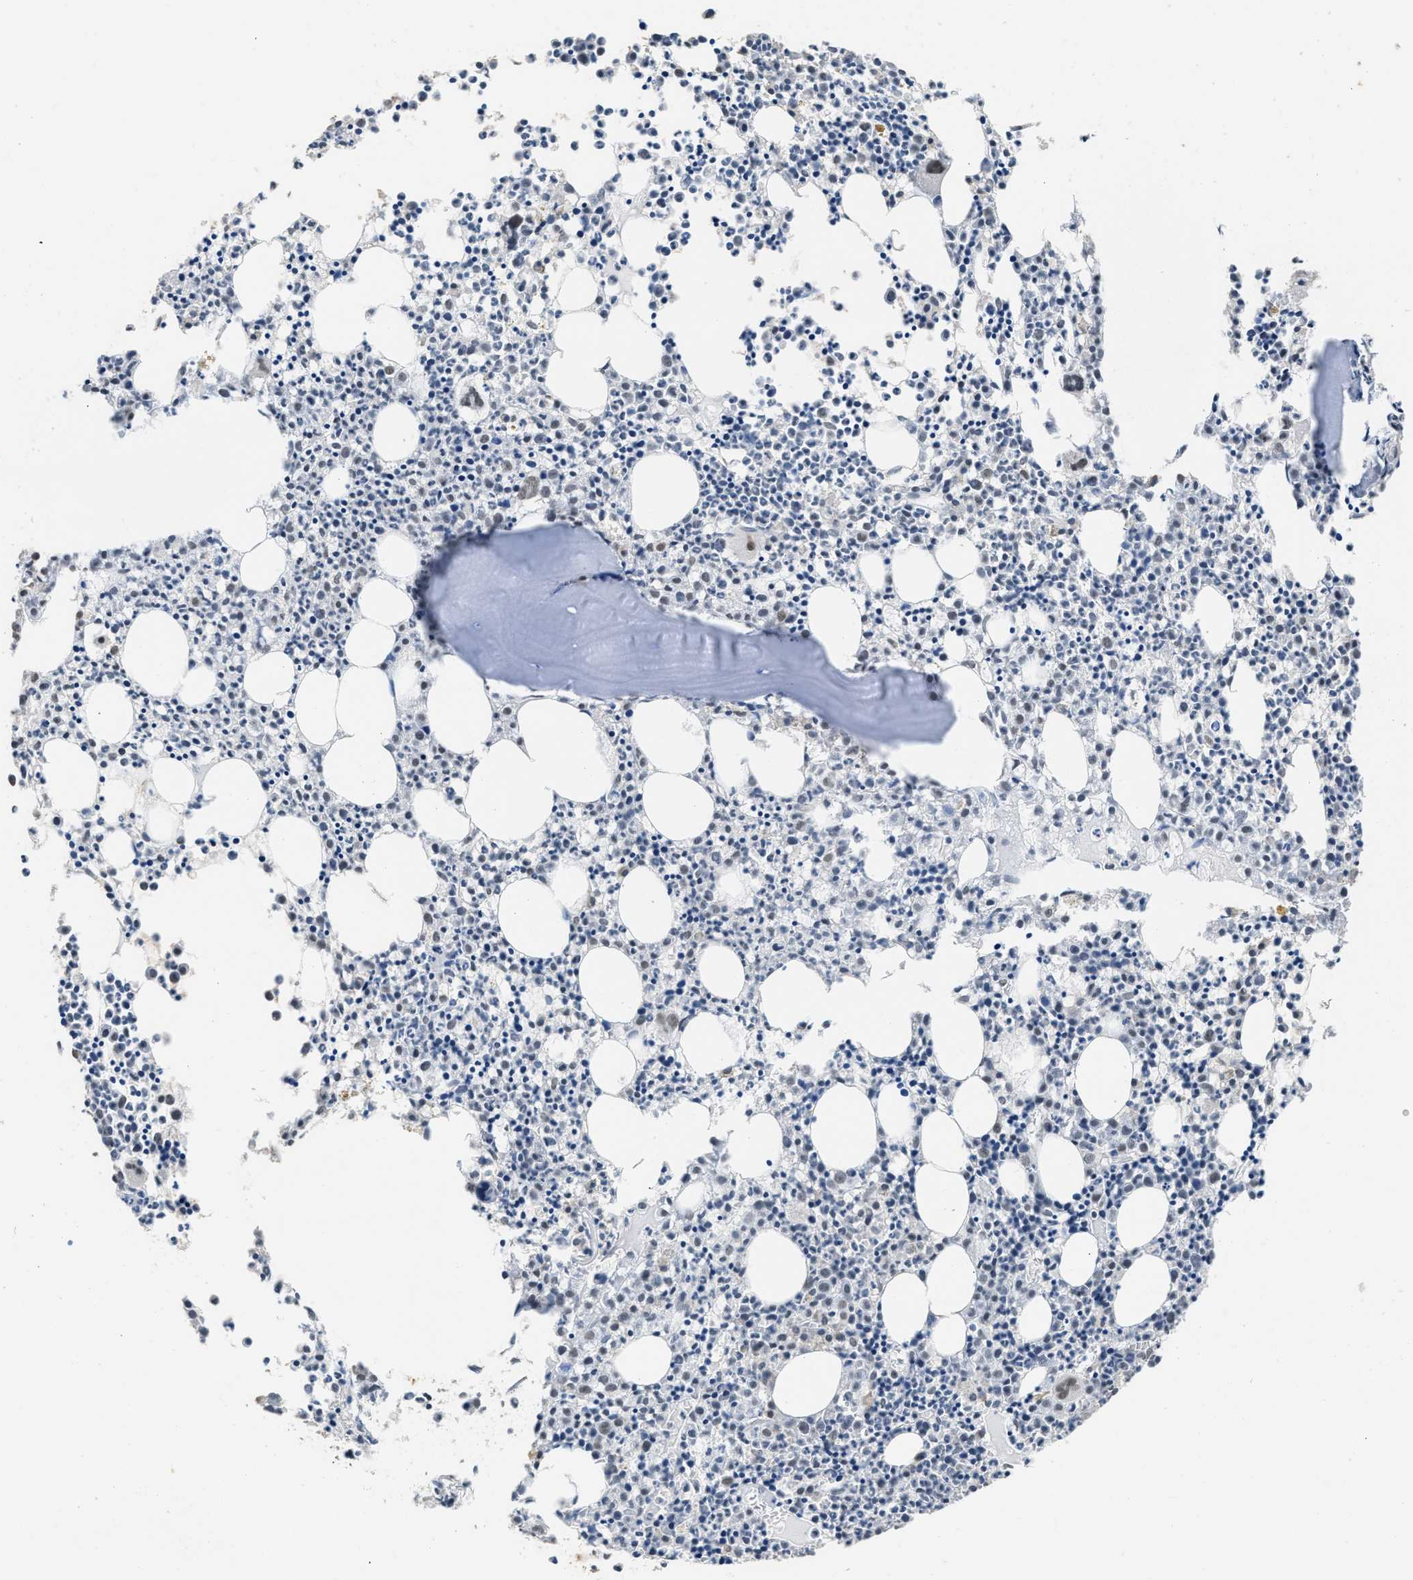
{"staining": {"intensity": "moderate", "quantity": "<25%", "location": "nuclear"}, "tissue": "bone marrow", "cell_type": "Hematopoietic cells", "image_type": "normal", "snomed": [{"axis": "morphology", "description": "Normal tissue, NOS"}, {"axis": "morphology", "description": "Inflammation, NOS"}, {"axis": "topography", "description": "Bone marrow"}], "caption": "Immunohistochemical staining of benign human bone marrow exhibits moderate nuclear protein positivity in approximately <25% of hematopoietic cells.", "gene": "SCAF4", "patient": {"sex": "male", "age": 25}}